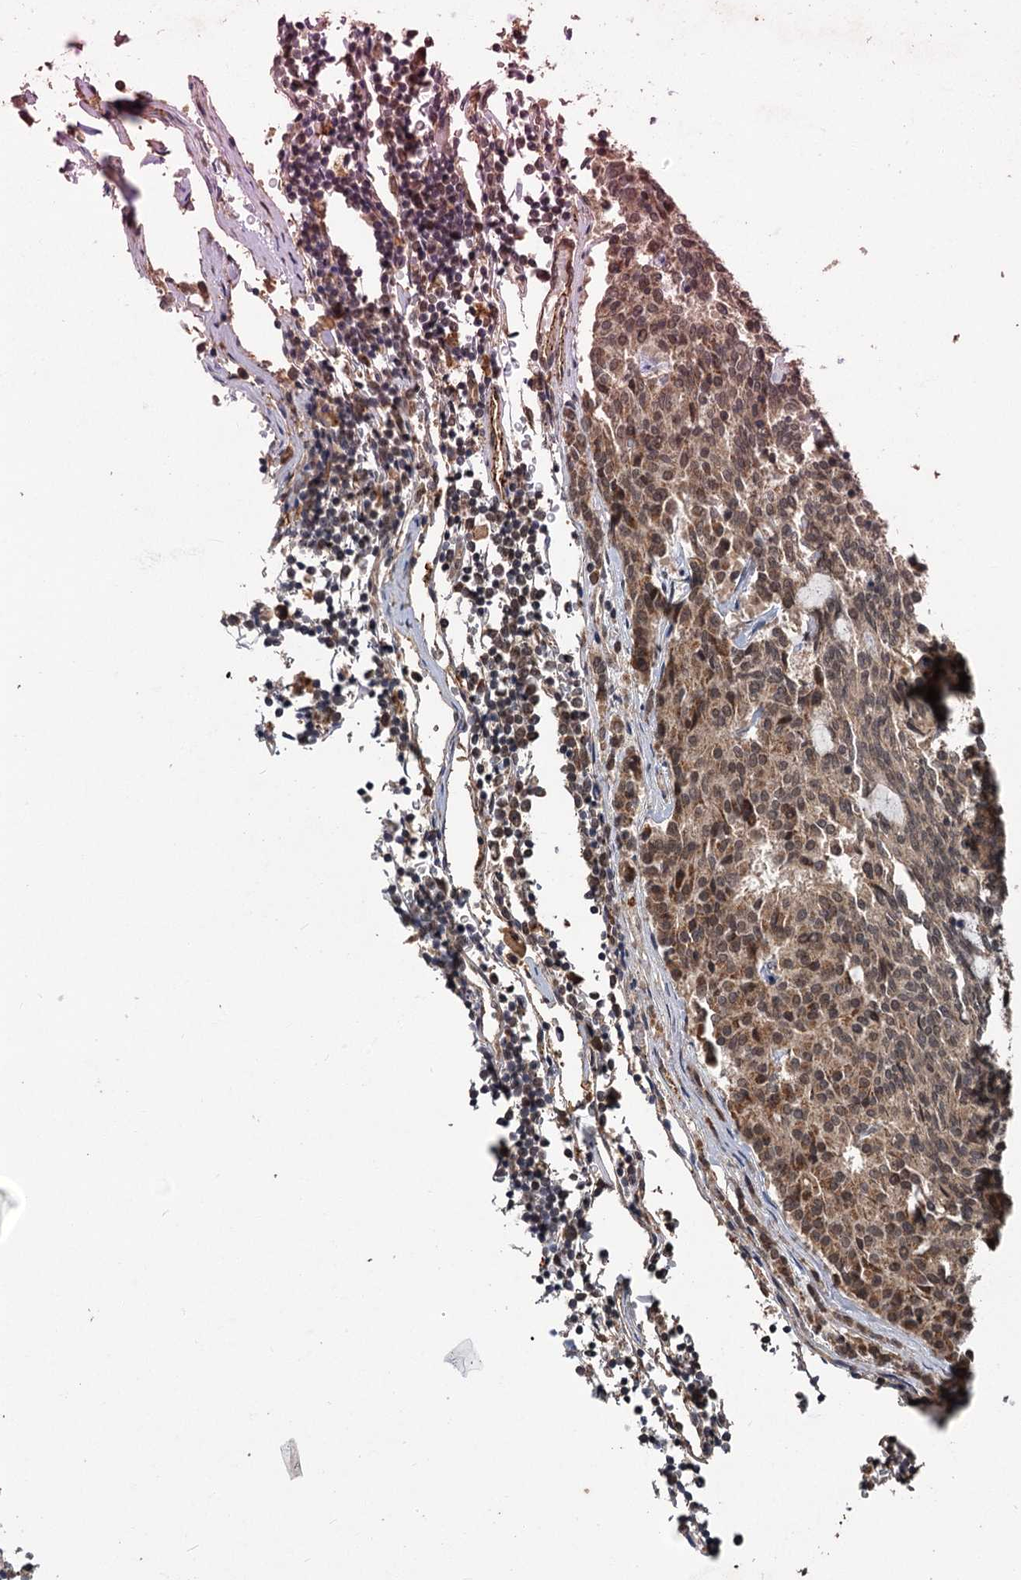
{"staining": {"intensity": "moderate", "quantity": ">75%", "location": "cytoplasmic/membranous,nuclear"}, "tissue": "carcinoid", "cell_type": "Tumor cells", "image_type": "cancer", "snomed": [{"axis": "morphology", "description": "Carcinoid, malignant, NOS"}, {"axis": "topography", "description": "Pancreas"}], "caption": "A brown stain shows moderate cytoplasmic/membranous and nuclear expression of a protein in human carcinoid (malignant) tumor cells.", "gene": "KANSL2", "patient": {"sex": "female", "age": 54}}